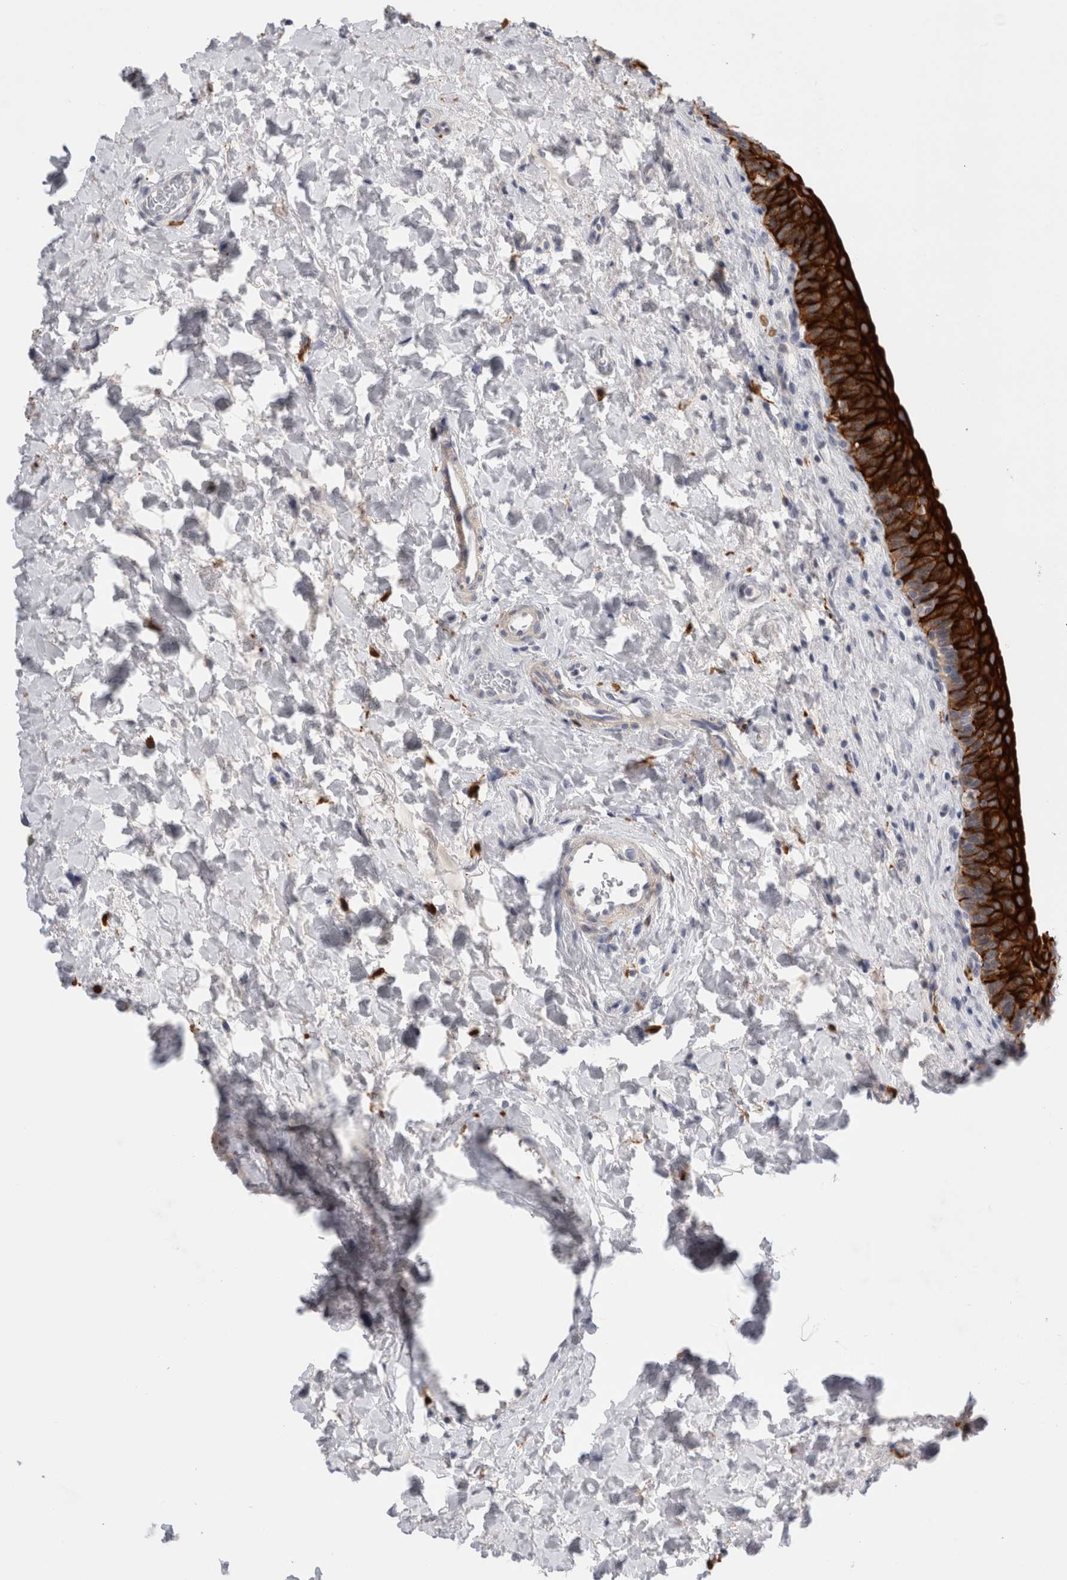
{"staining": {"intensity": "strong", "quantity": ">75%", "location": "cytoplasmic/membranous"}, "tissue": "urinary bladder", "cell_type": "Urothelial cells", "image_type": "normal", "snomed": [{"axis": "morphology", "description": "Normal tissue, NOS"}, {"axis": "topography", "description": "Urinary bladder"}], "caption": "The histopathology image displays a brown stain indicating the presence of a protein in the cytoplasmic/membranous of urothelial cells in urinary bladder. (DAB IHC with brightfield microscopy, high magnification).", "gene": "SLC20A2", "patient": {"sex": "male", "age": 83}}